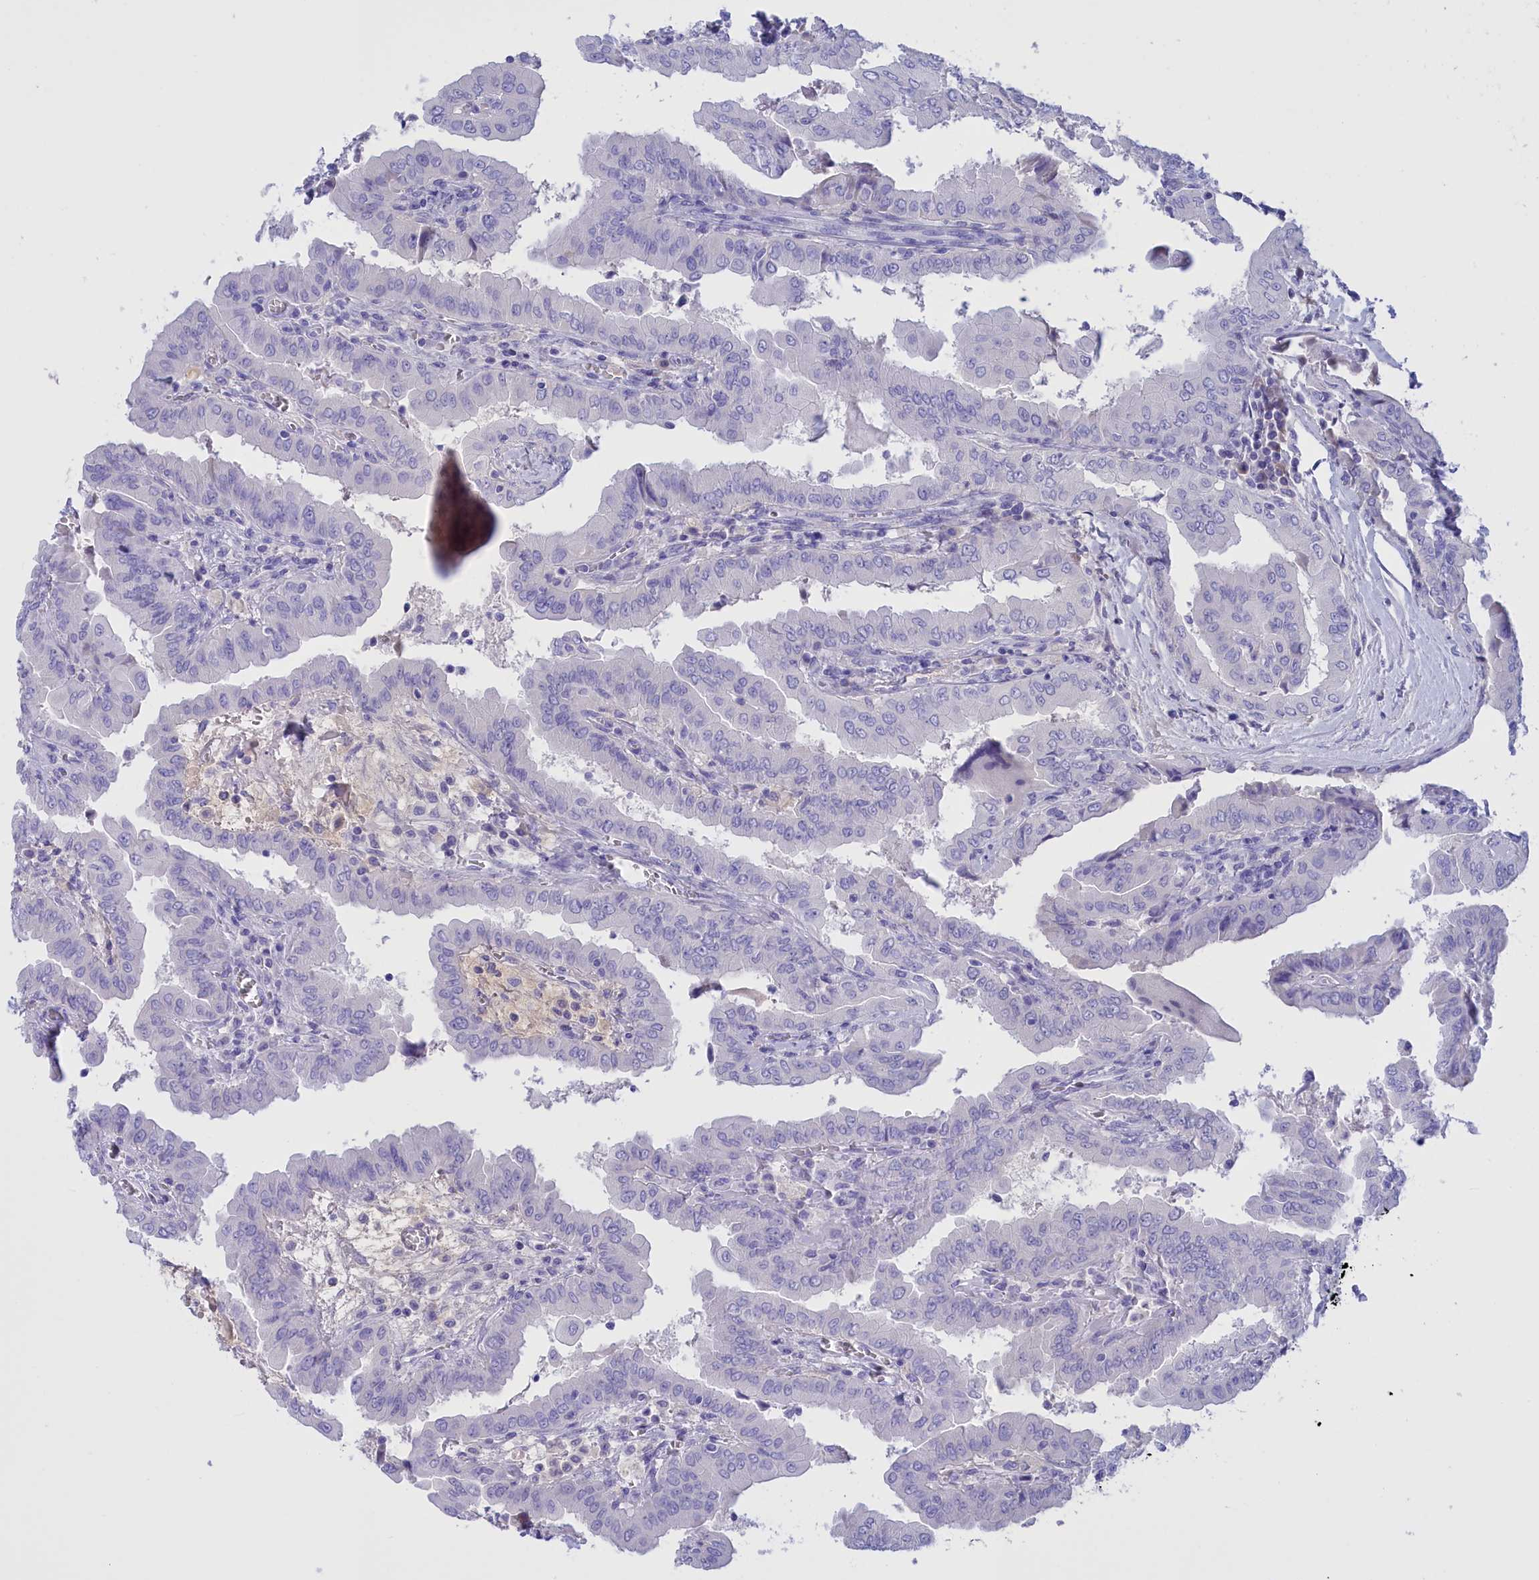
{"staining": {"intensity": "negative", "quantity": "none", "location": "none"}, "tissue": "thyroid cancer", "cell_type": "Tumor cells", "image_type": "cancer", "snomed": [{"axis": "morphology", "description": "Papillary adenocarcinoma, NOS"}, {"axis": "topography", "description": "Thyroid gland"}], "caption": "This is an immunohistochemistry micrograph of thyroid cancer. There is no positivity in tumor cells.", "gene": "PROK2", "patient": {"sex": "male", "age": 33}}